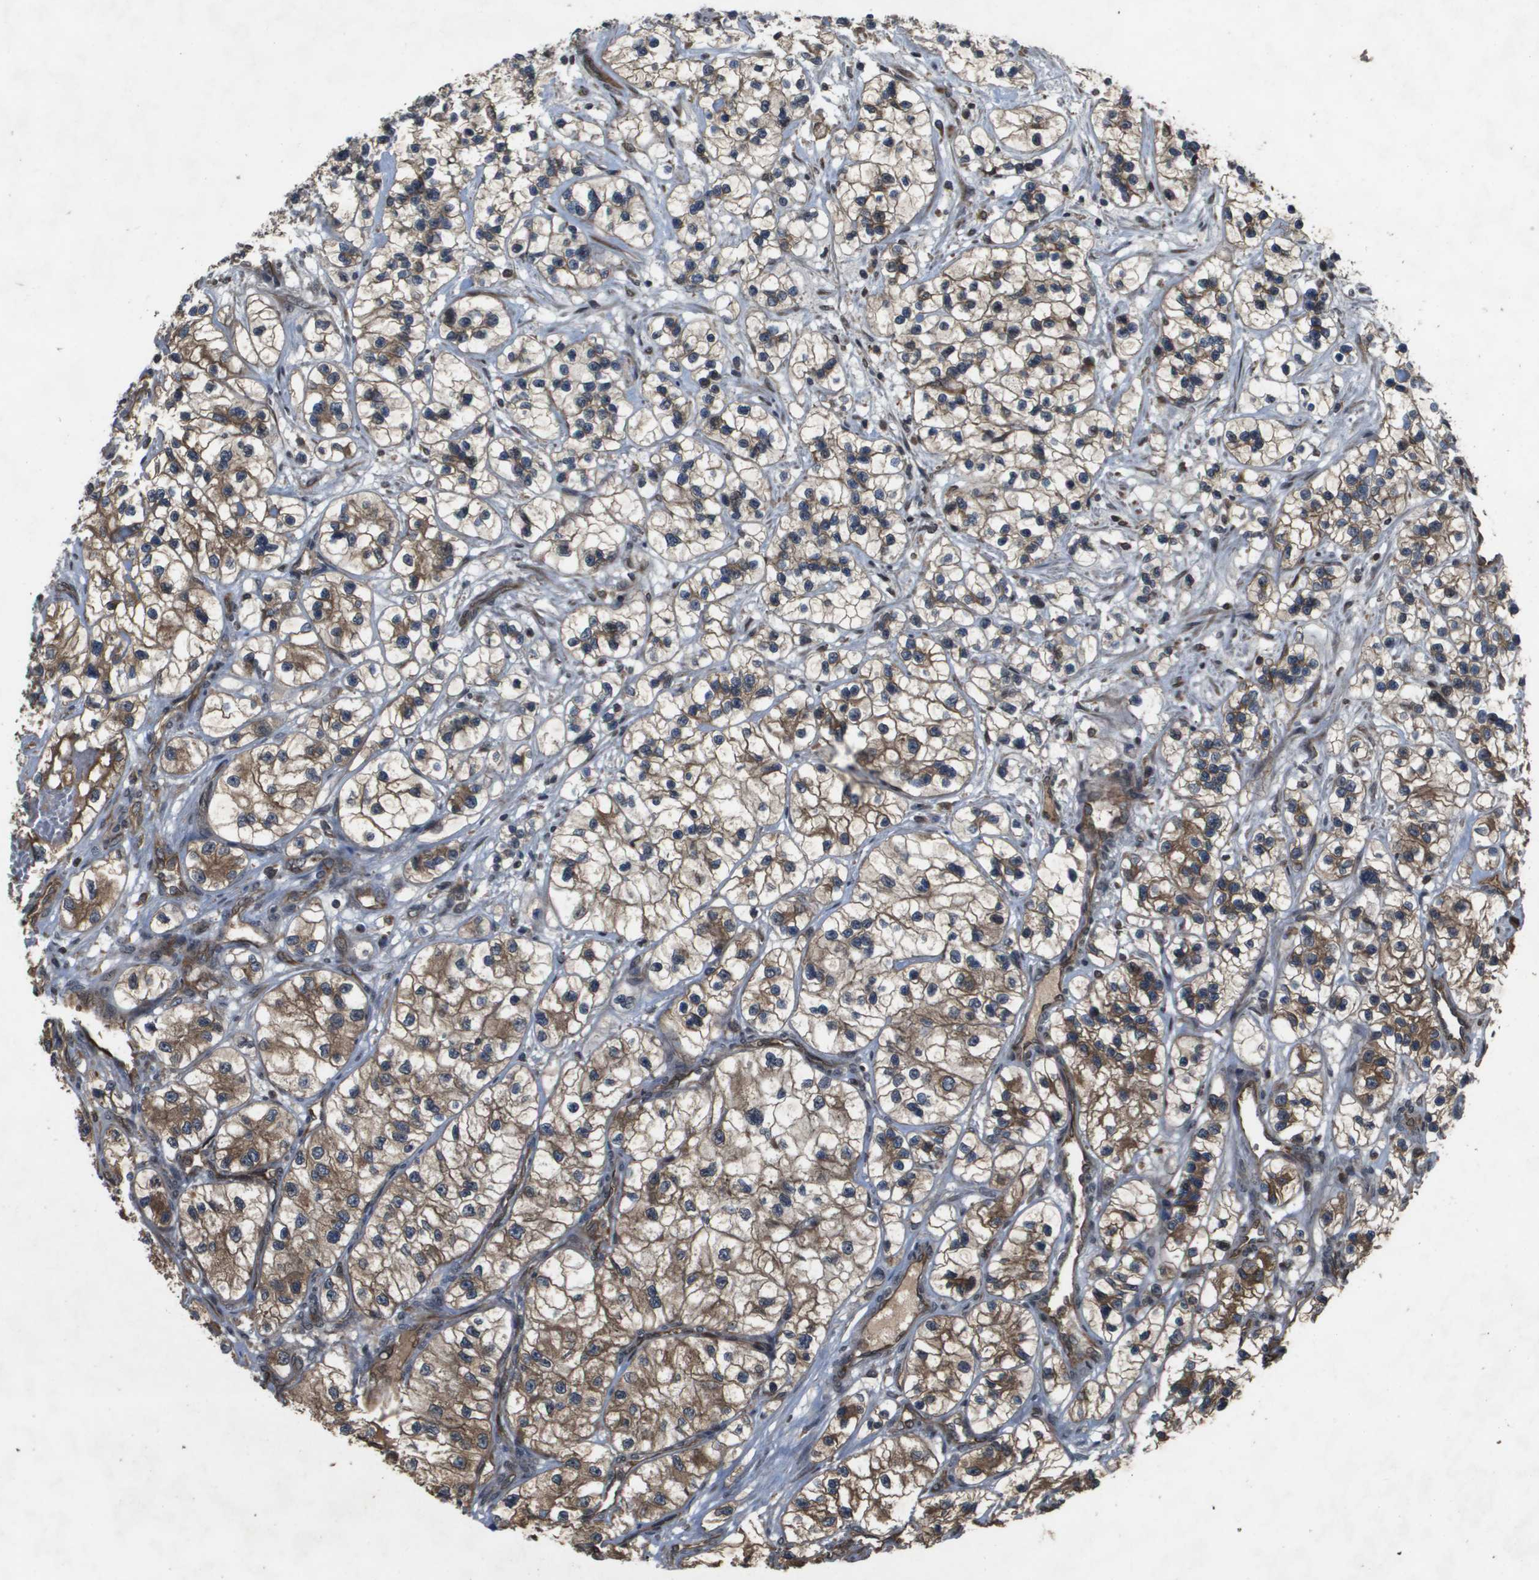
{"staining": {"intensity": "moderate", "quantity": ">75%", "location": "cytoplasmic/membranous"}, "tissue": "renal cancer", "cell_type": "Tumor cells", "image_type": "cancer", "snomed": [{"axis": "morphology", "description": "Adenocarcinoma, NOS"}, {"axis": "topography", "description": "Kidney"}], "caption": "Protein expression analysis of human adenocarcinoma (renal) reveals moderate cytoplasmic/membranous positivity in about >75% of tumor cells. Using DAB (brown) and hematoxylin (blue) stains, captured at high magnification using brightfield microscopy.", "gene": "SPTLC1", "patient": {"sex": "female", "age": 57}}